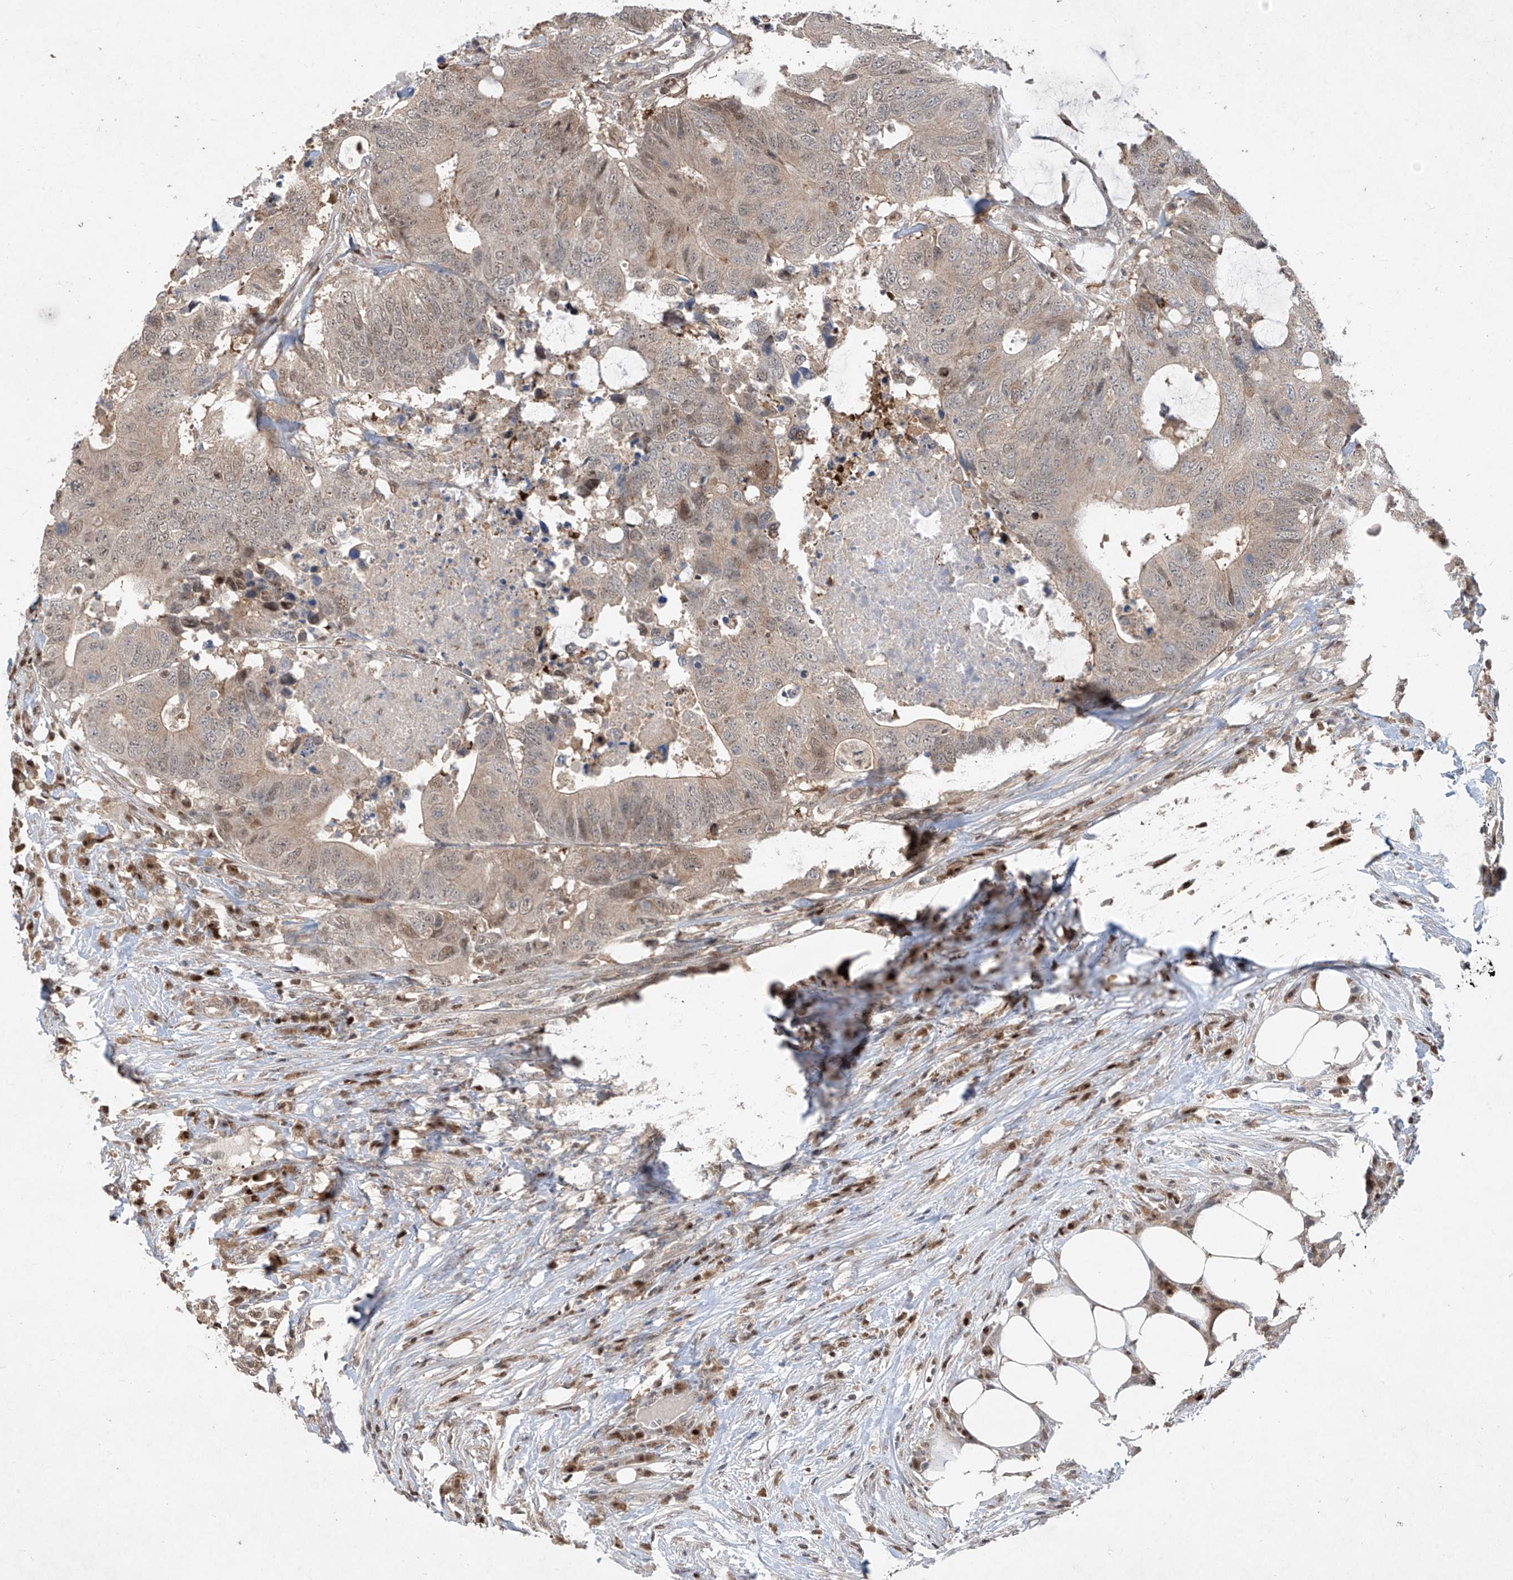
{"staining": {"intensity": "weak", "quantity": "<25%", "location": "cytoplasmic/membranous,nuclear"}, "tissue": "colorectal cancer", "cell_type": "Tumor cells", "image_type": "cancer", "snomed": [{"axis": "morphology", "description": "Adenocarcinoma, NOS"}, {"axis": "topography", "description": "Colon"}], "caption": "Immunohistochemical staining of adenocarcinoma (colorectal) reveals no significant expression in tumor cells. (Stains: DAB (3,3'-diaminobenzidine) immunohistochemistry with hematoxylin counter stain, Microscopy: brightfield microscopy at high magnification).", "gene": "ZNF358", "patient": {"sex": "male", "age": 71}}